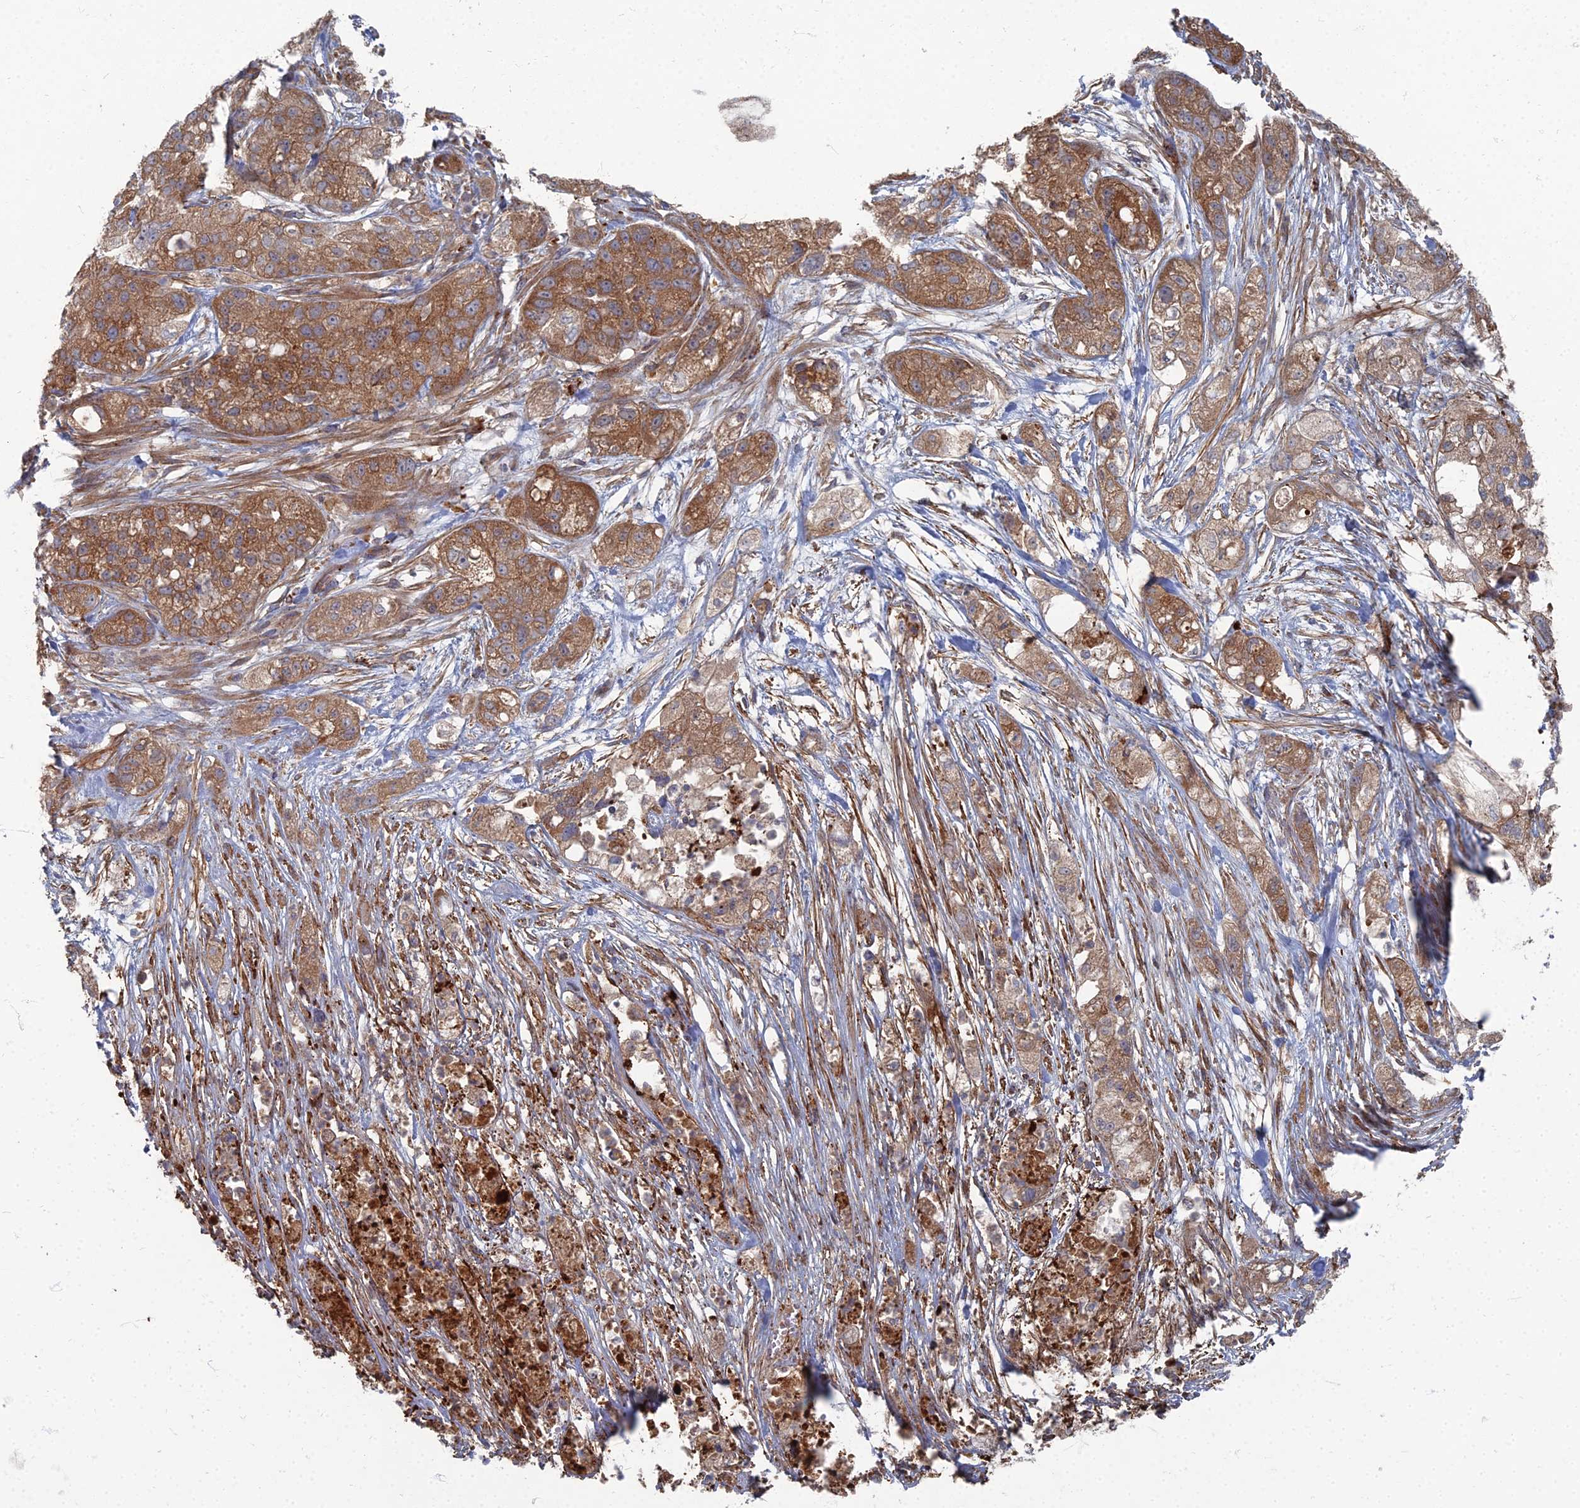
{"staining": {"intensity": "moderate", "quantity": ">75%", "location": "cytoplasmic/membranous"}, "tissue": "pancreatic cancer", "cell_type": "Tumor cells", "image_type": "cancer", "snomed": [{"axis": "morphology", "description": "Adenocarcinoma, NOS"}, {"axis": "topography", "description": "Pancreas"}], "caption": "There is medium levels of moderate cytoplasmic/membranous positivity in tumor cells of adenocarcinoma (pancreatic), as demonstrated by immunohistochemical staining (brown color).", "gene": "PPCDC", "patient": {"sex": "female", "age": 78}}